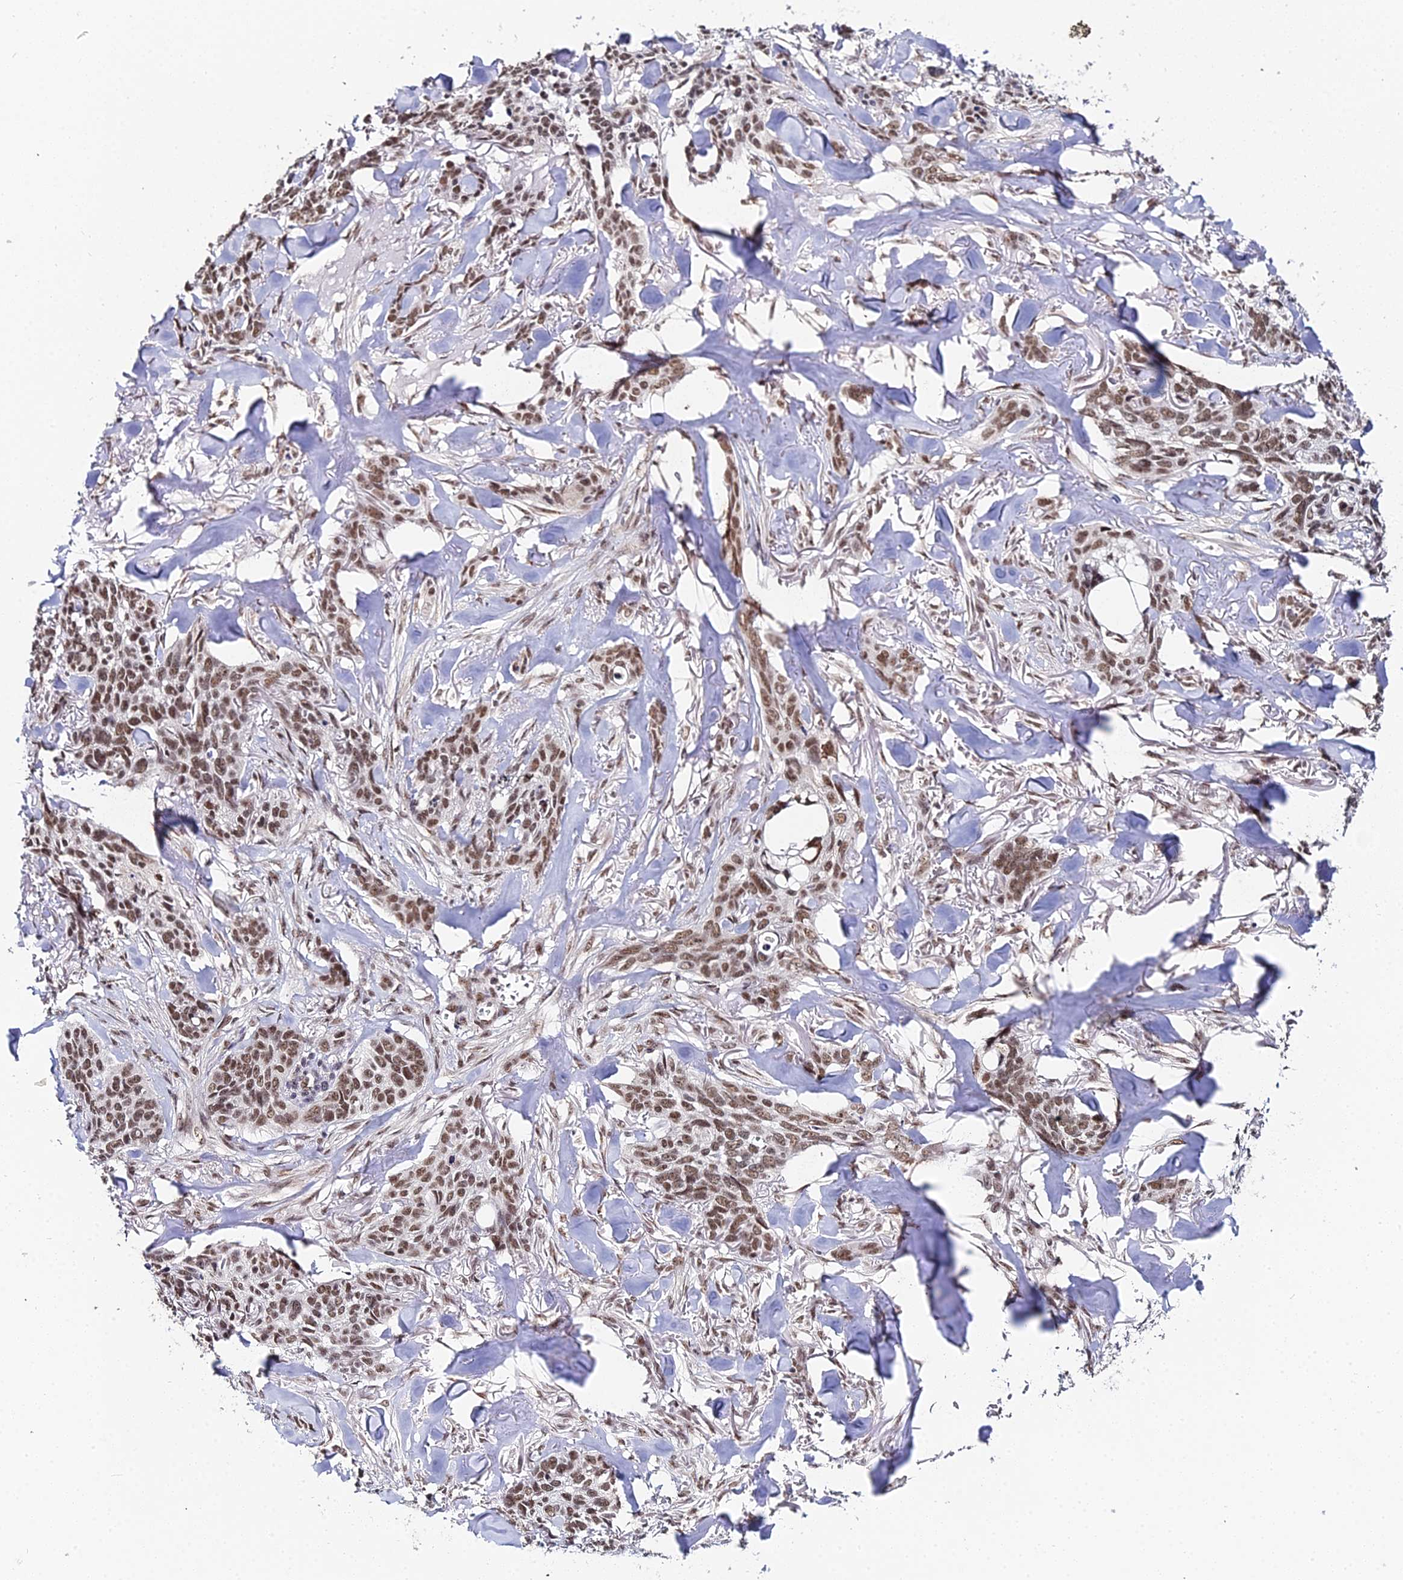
{"staining": {"intensity": "strong", "quantity": ">75%", "location": "nuclear"}, "tissue": "skin cancer", "cell_type": "Tumor cells", "image_type": "cancer", "snomed": [{"axis": "morphology", "description": "Basal cell carcinoma"}, {"axis": "topography", "description": "Skin"}], "caption": "Protein analysis of skin cancer tissue demonstrates strong nuclear positivity in about >75% of tumor cells.", "gene": "EXOSC3", "patient": {"sex": "male", "age": 86}}